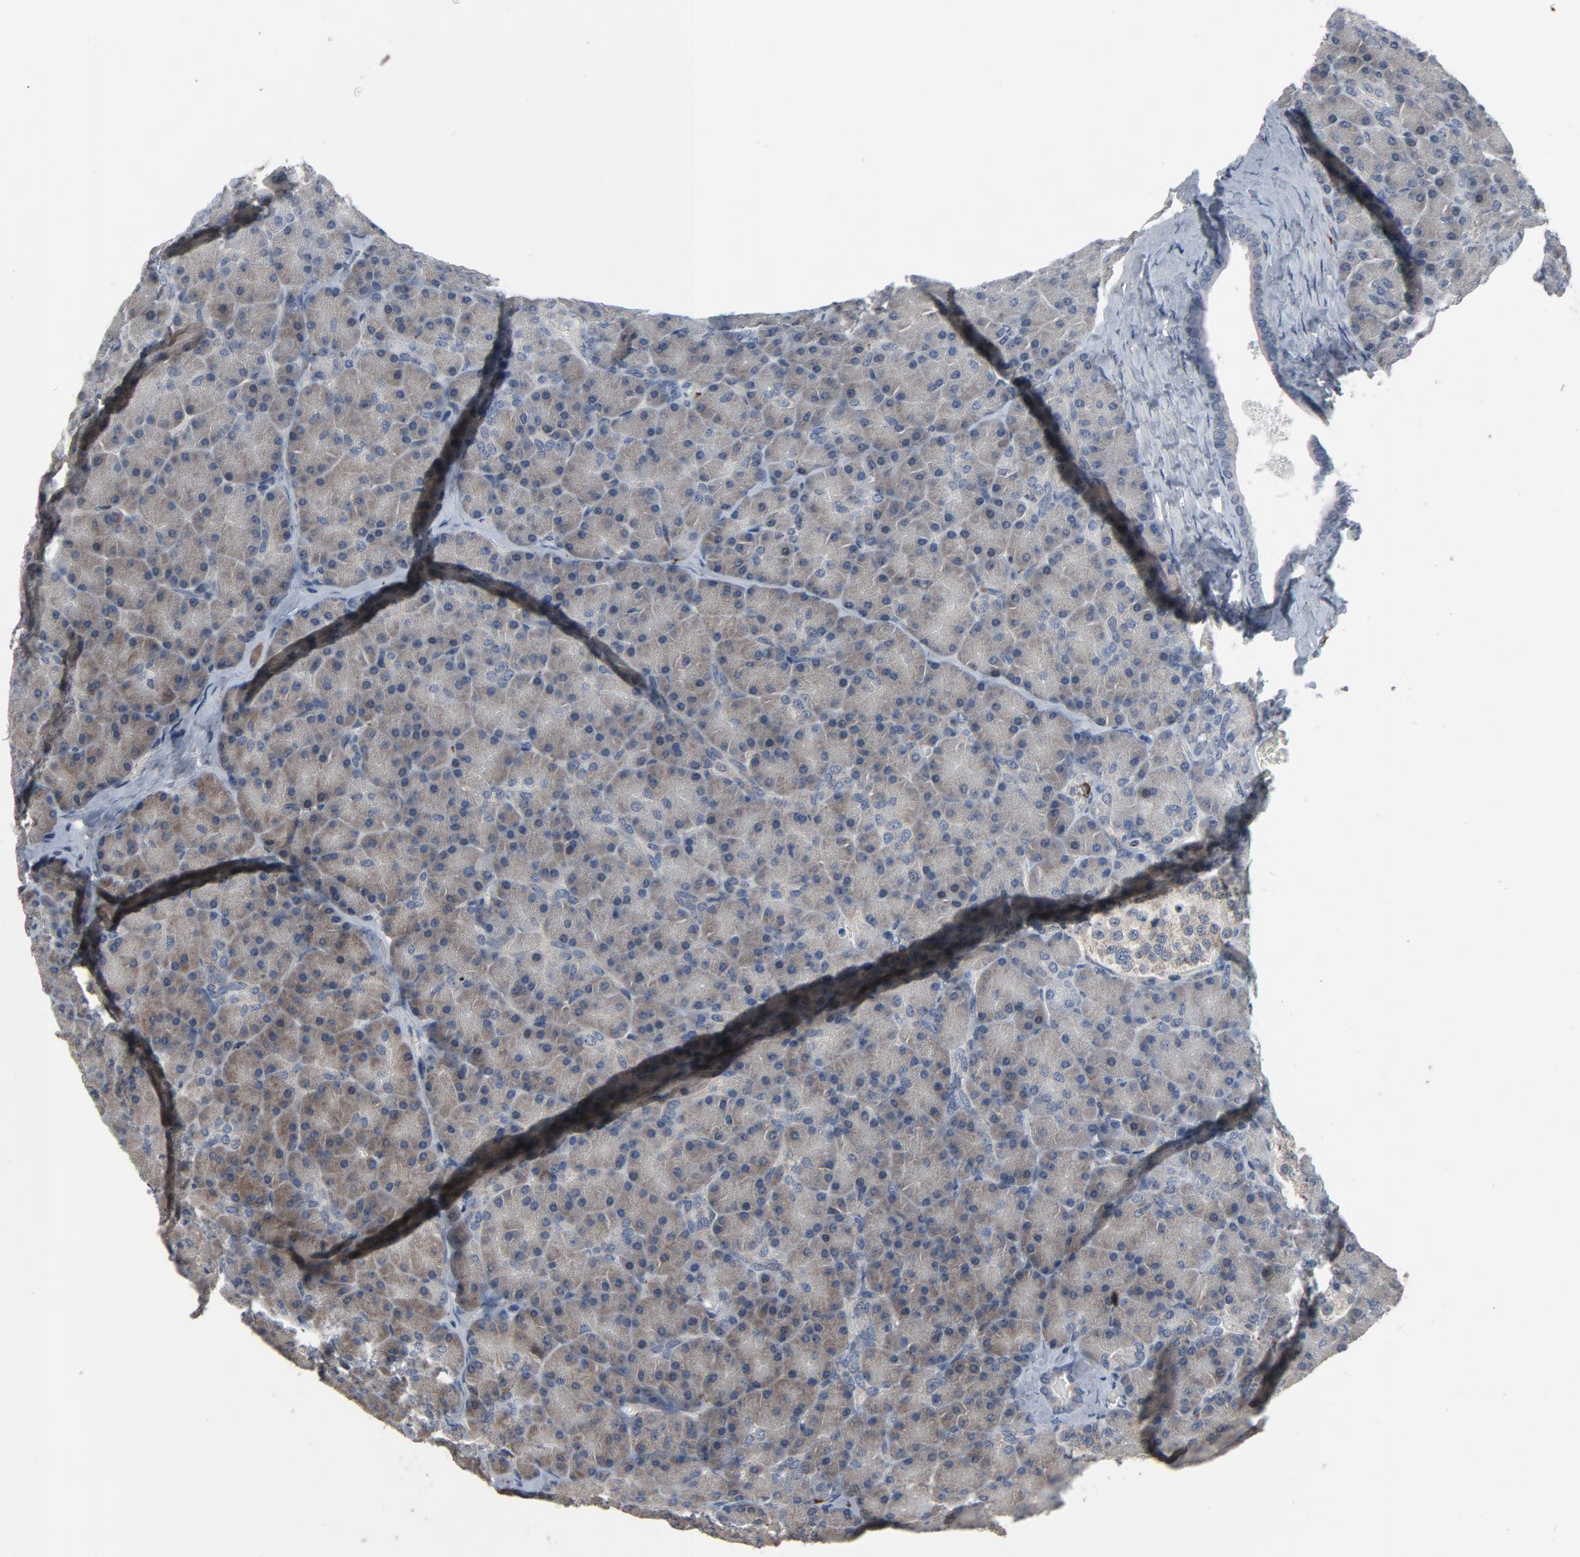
{"staining": {"intensity": "weak", "quantity": ">75%", "location": "cytoplasmic/membranous"}, "tissue": "pancreas", "cell_type": "Exocrine glandular cells", "image_type": "normal", "snomed": [{"axis": "morphology", "description": "Normal tissue, NOS"}, {"axis": "topography", "description": "Pancreas"}], "caption": "Pancreas stained with immunohistochemistry displays weak cytoplasmic/membranous staining in approximately >75% of exocrine glandular cells. (IHC, brightfield microscopy, high magnification).", "gene": "PDZD4", "patient": {"sex": "female", "age": 43}}